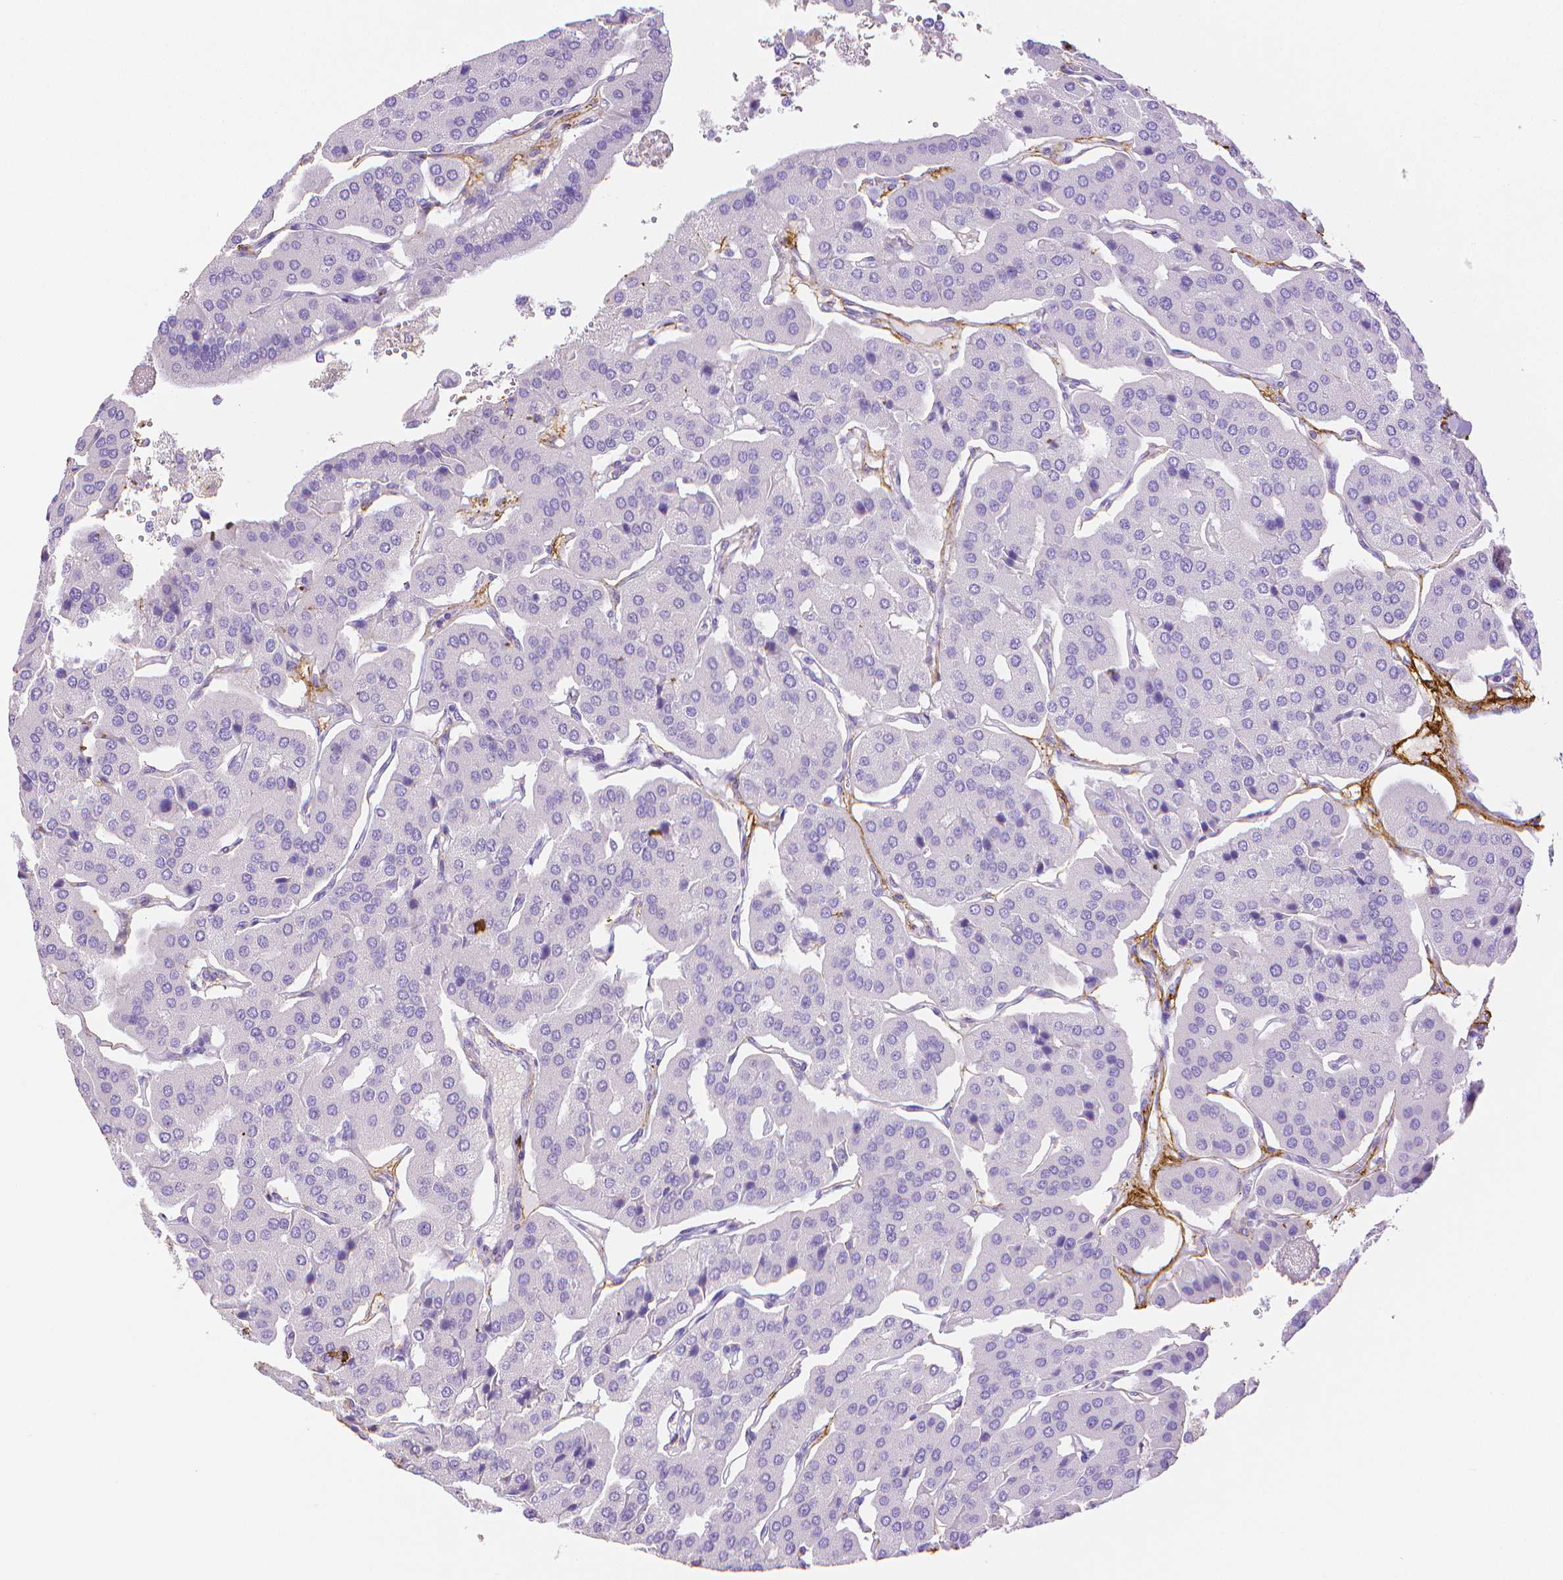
{"staining": {"intensity": "negative", "quantity": "none", "location": "none"}, "tissue": "parathyroid gland", "cell_type": "Glandular cells", "image_type": "normal", "snomed": [{"axis": "morphology", "description": "Normal tissue, NOS"}, {"axis": "morphology", "description": "Adenoma, NOS"}, {"axis": "topography", "description": "Parathyroid gland"}], "caption": "The micrograph reveals no staining of glandular cells in normal parathyroid gland.", "gene": "FBN1", "patient": {"sex": "female", "age": 86}}